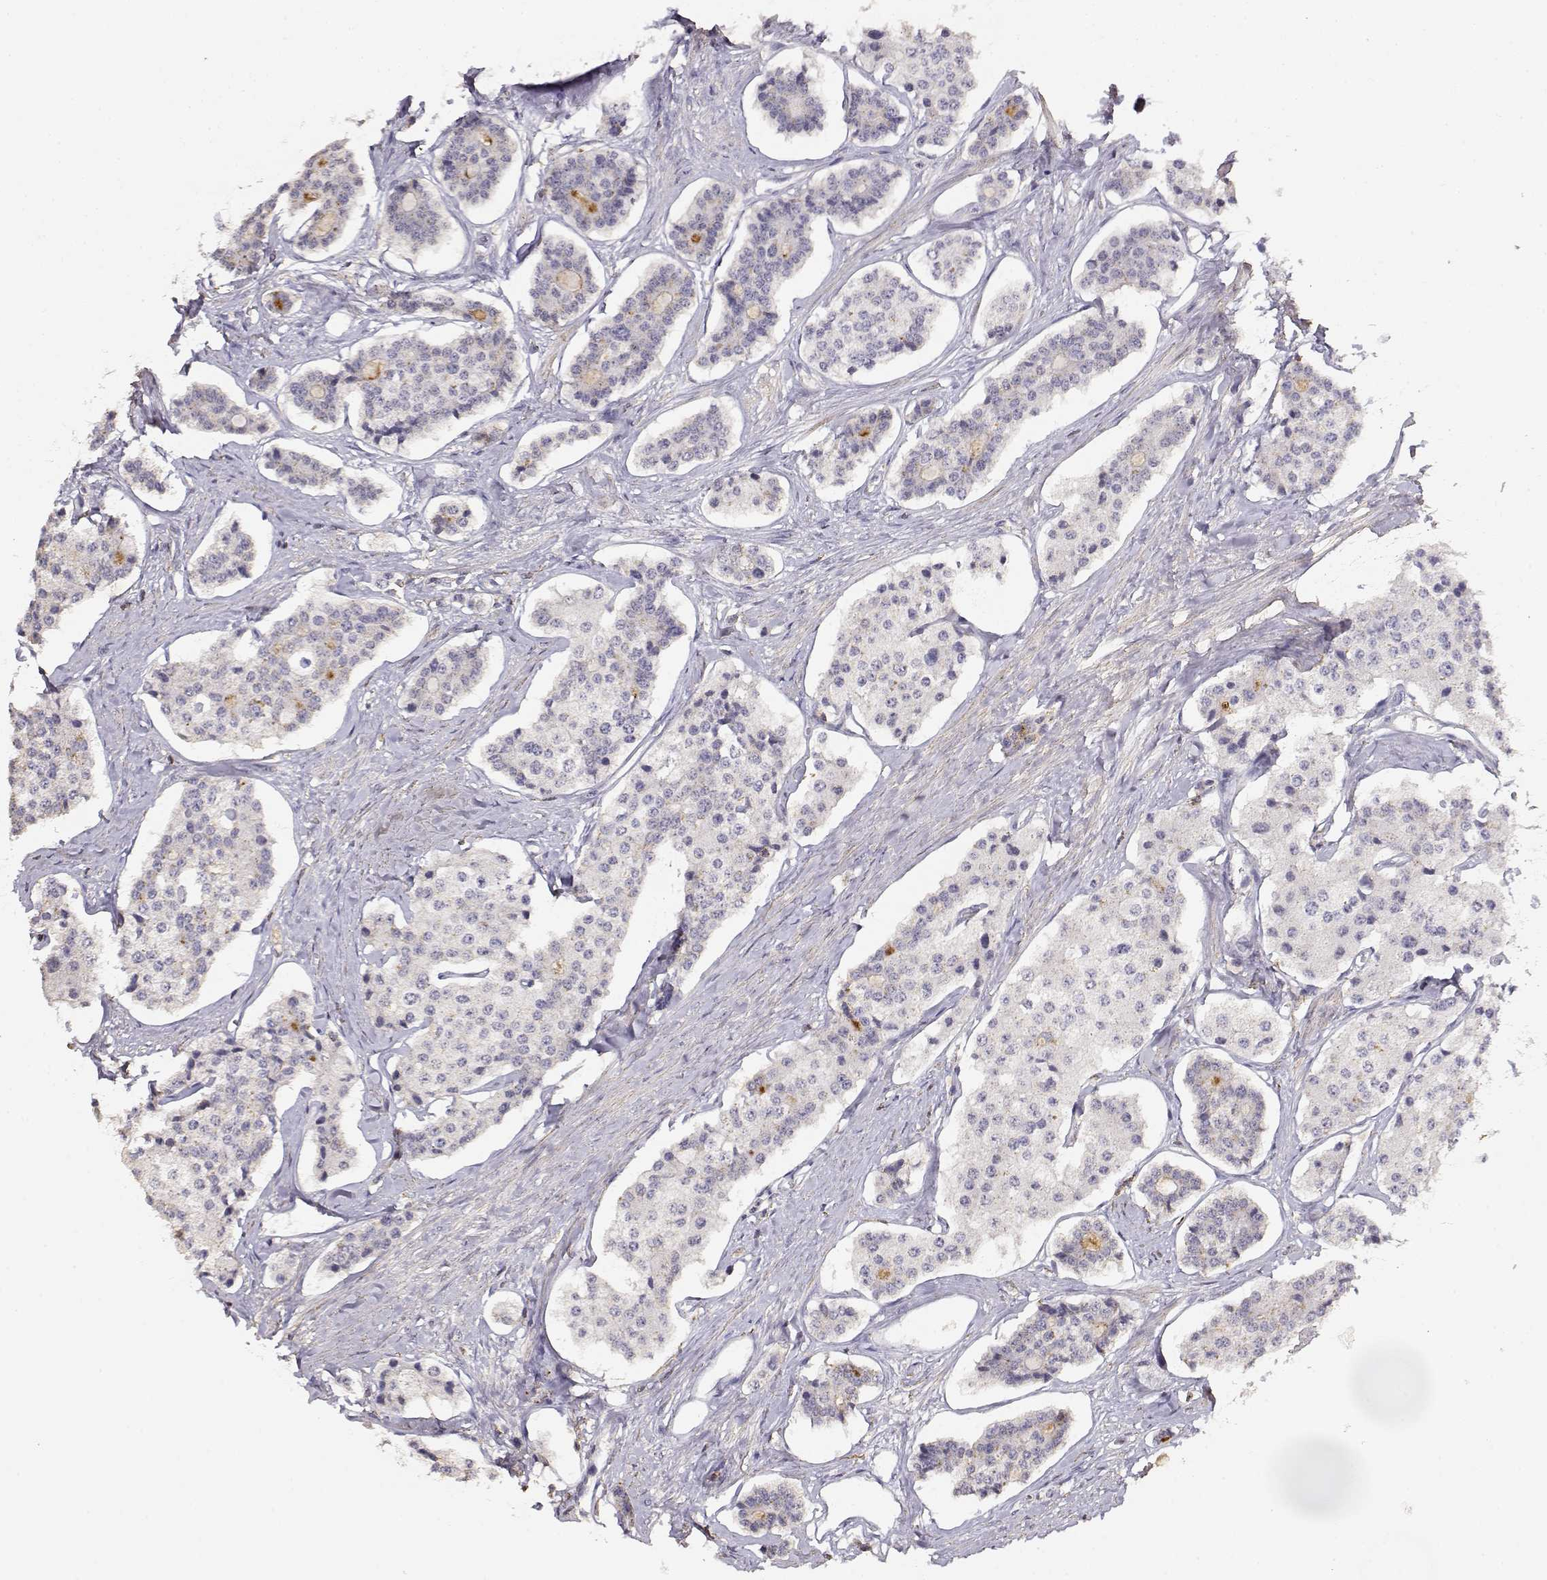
{"staining": {"intensity": "negative", "quantity": "none", "location": "none"}, "tissue": "carcinoid", "cell_type": "Tumor cells", "image_type": "cancer", "snomed": [{"axis": "morphology", "description": "Carcinoid, malignant, NOS"}, {"axis": "topography", "description": "Small intestine"}], "caption": "IHC of malignant carcinoid exhibits no expression in tumor cells. Nuclei are stained in blue.", "gene": "TNFRSF10C", "patient": {"sex": "female", "age": 65}}